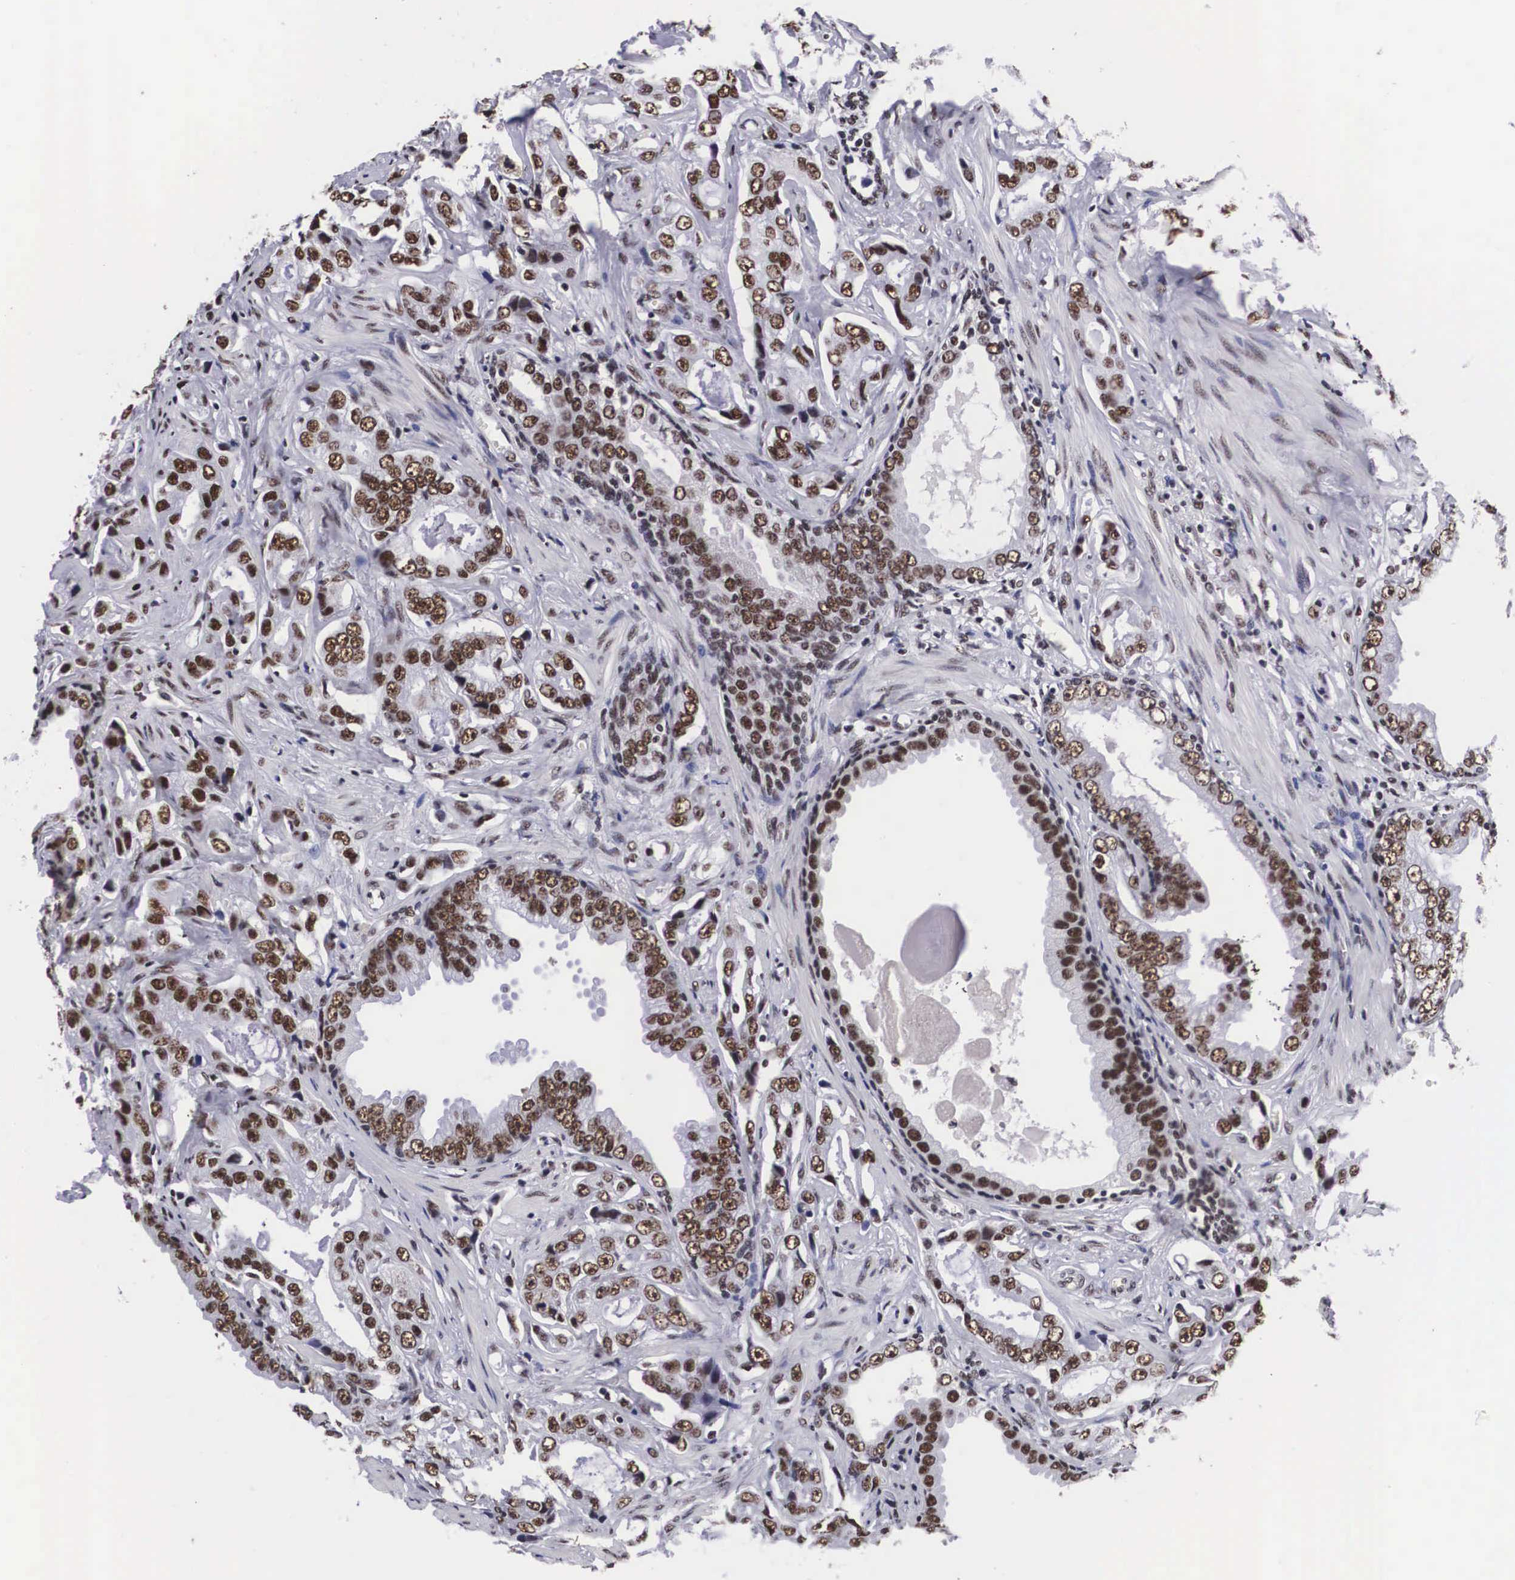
{"staining": {"intensity": "moderate", "quantity": ">75%", "location": "nuclear"}, "tissue": "prostate cancer", "cell_type": "Tumor cells", "image_type": "cancer", "snomed": [{"axis": "morphology", "description": "Adenocarcinoma, Low grade"}, {"axis": "topography", "description": "Prostate"}], "caption": "IHC (DAB) staining of human low-grade adenocarcinoma (prostate) shows moderate nuclear protein positivity in about >75% of tumor cells. (Stains: DAB in brown, nuclei in blue, Microscopy: brightfield microscopy at high magnification).", "gene": "SF3A1", "patient": {"sex": "male", "age": 65}}